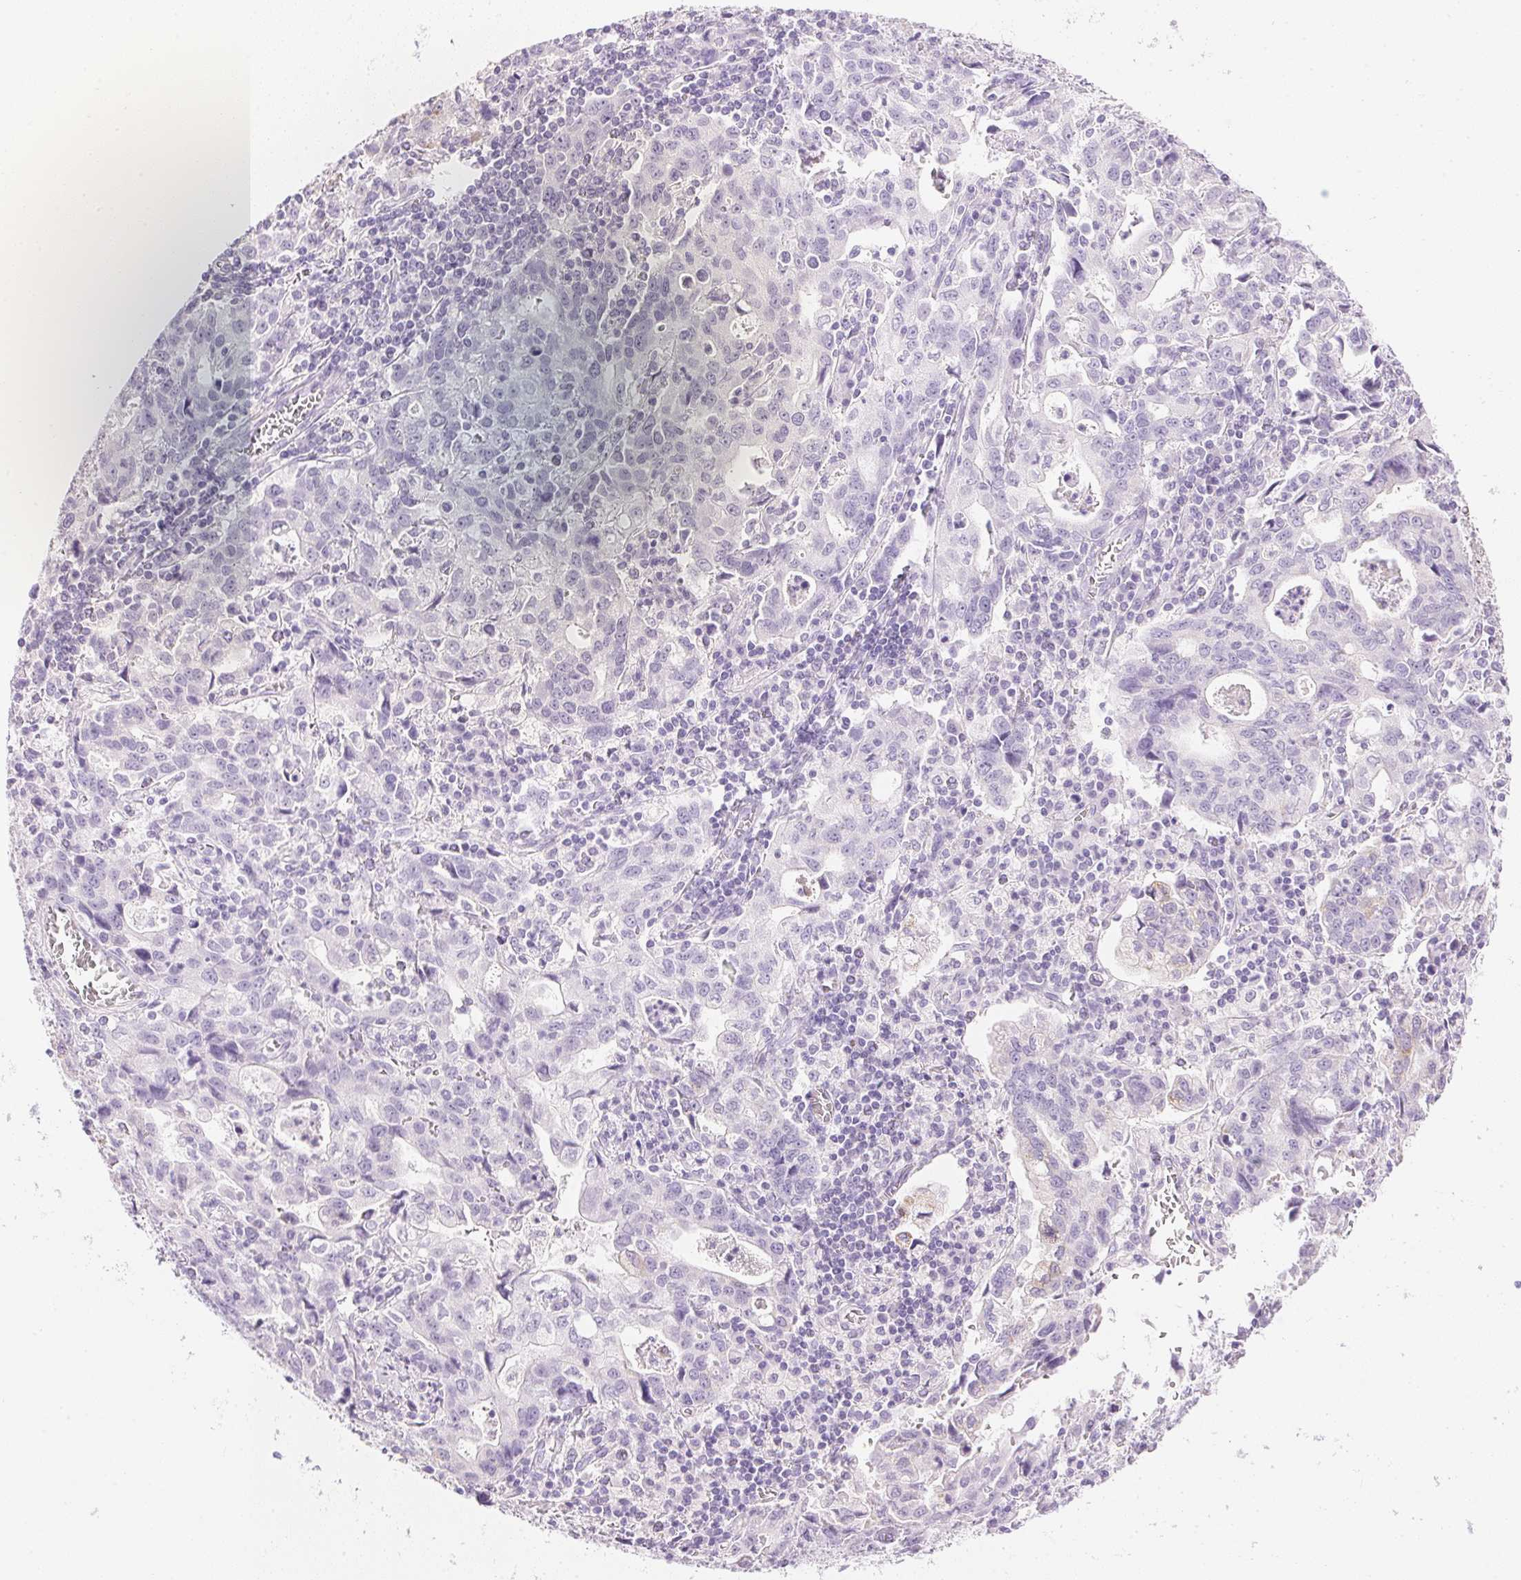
{"staining": {"intensity": "negative", "quantity": "none", "location": "none"}, "tissue": "stomach cancer", "cell_type": "Tumor cells", "image_type": "cancer", "snomed": [{"axis": "morphology", "description": "Adenocarcinoma, NOS"}, {"axis": "topography", "description": "Stomach, upper"}], "caption": "The IHC histopathology image has no significant positivity in tumor cells of stomach cancer tissue.", "gene": "CTRL", "patient": {"sex": "male", "age": 85}}